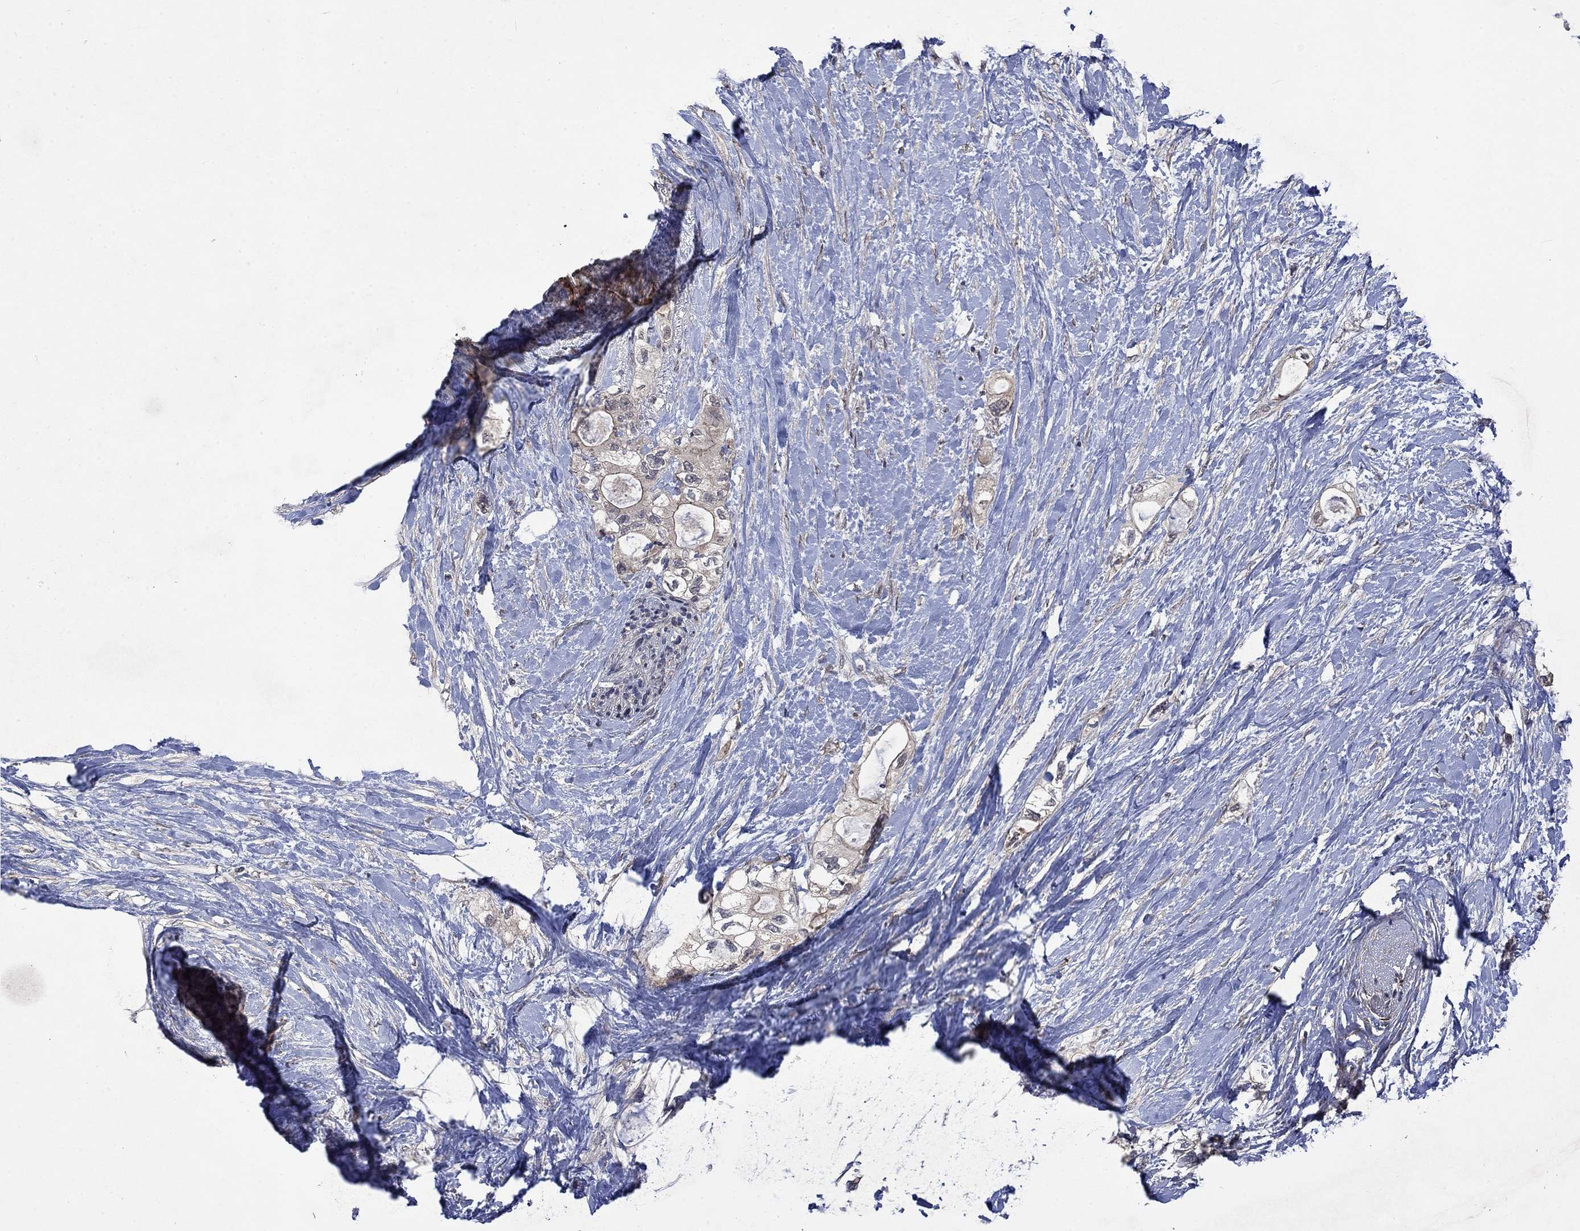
{"staining": {"intensity": "moderate", "quantity": "25%-75%", "location": "cytoplasmic/membranous"}, "tissue": "pancreatic cancer", "cell_type": "Tumor cells", "image_type": "cancer", "snomed": [{"axis": "morphology", "description": "Adenocarcinoma, NOS"}, {"axis": "topography", "description": "Pancreas"}], "caption": "Immunohistochemical staining of human adenocarcinoma (pancreatic) exhibits medium levels of moderate cytoplasmic/membranous staining in about 25%-75% of tumor cells.", "gene": "PPP1R9A", "patient": {"sex": "female", "age": 56}}